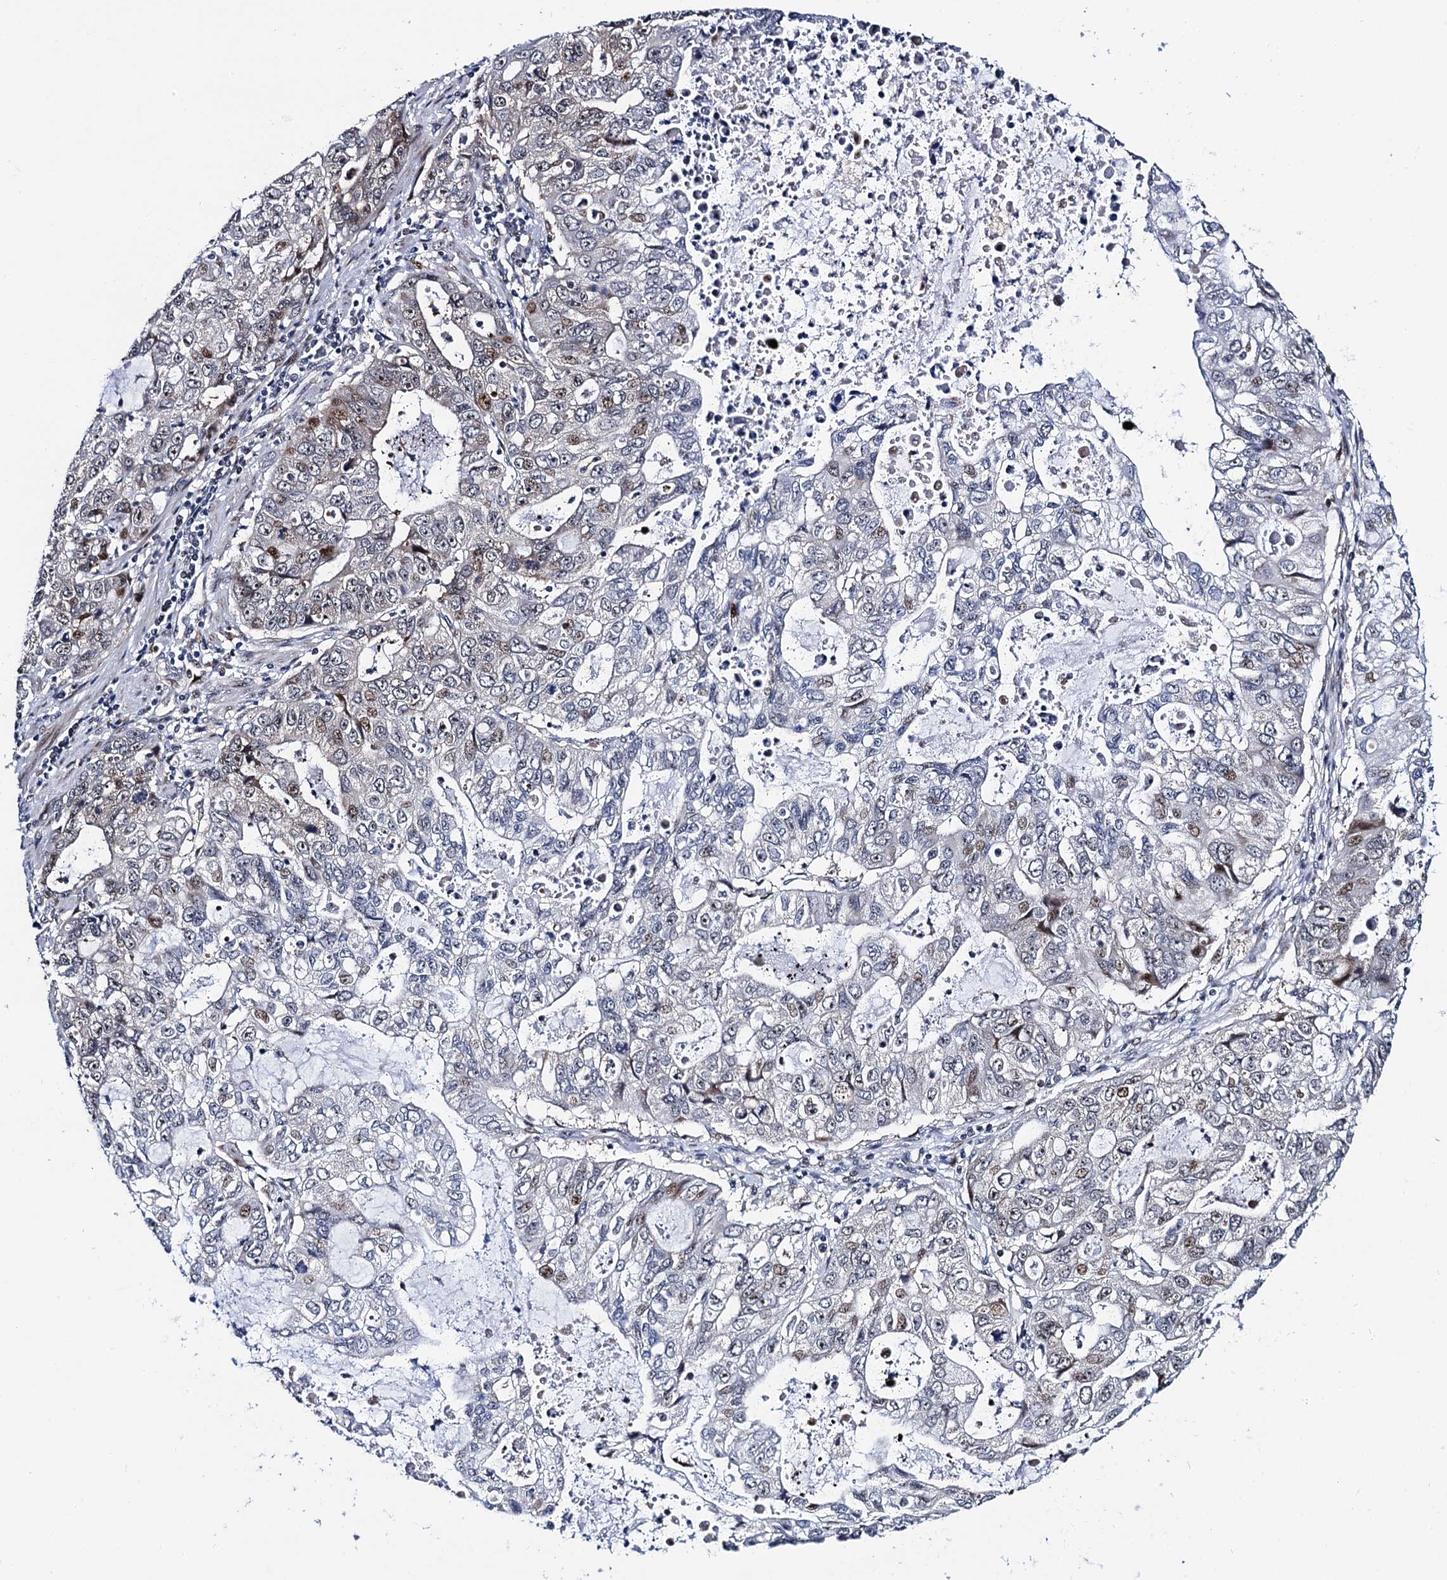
{"staining": {"intensity": "moderate", "quantity": "<25%", "location": "nuclear"}, "tissue": "stomach cancer", "cell_type": "Tumor cells", "image_type": "cancer", "snomed": [{"axis": "morphology", "description": "Adenocarcinoma, NOS"}, {"axis": "topography", "description": "Stomach, upper"}], "caption": "A high-resolution photomicrograph shows immunohistochemistry (IHC) staining of adenocarcinoma (stomach), which demonstrates moderate nuclear staining in approximately <25% of tumor cells.", "gene": "TRMT112", "patient": {"sex": "female", "age": 52}}